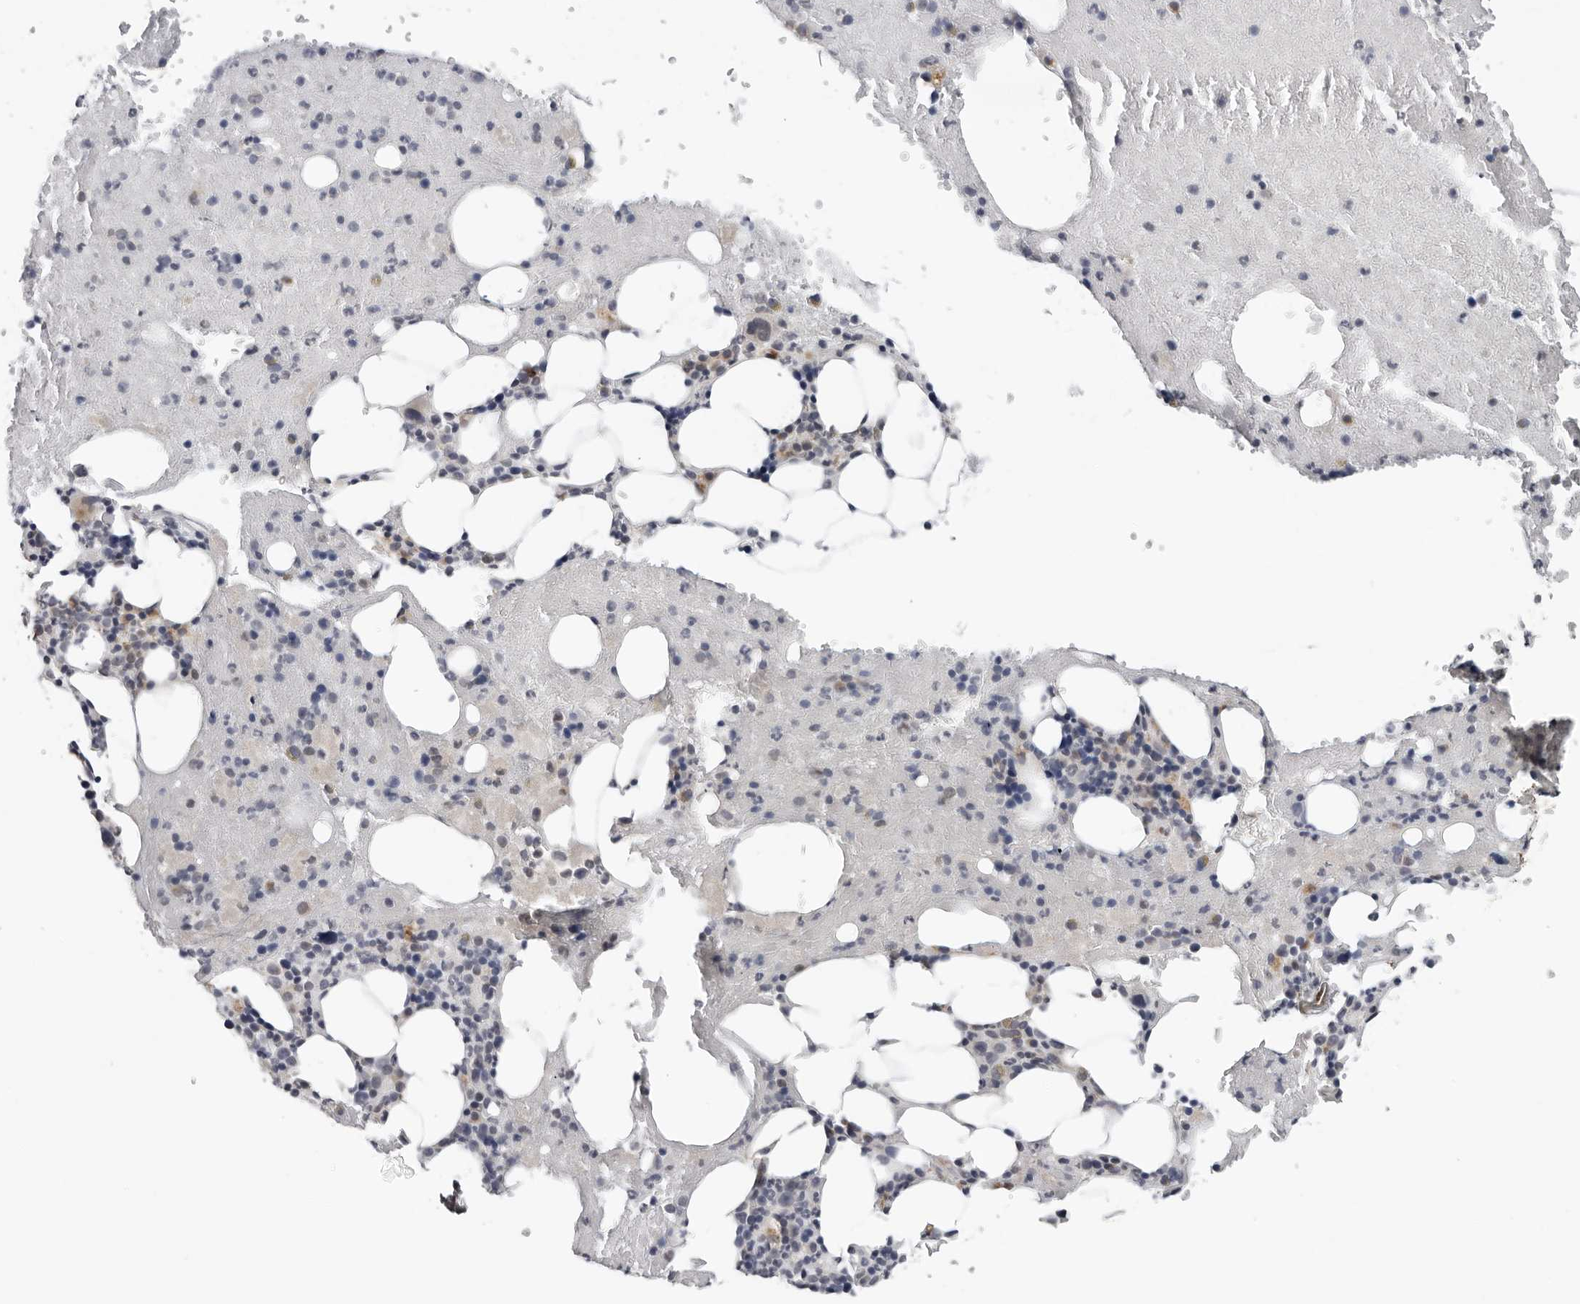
{"staining": {"intensity": "weak", "quantity": "<25%", "location": "cytoplasmic/membranous"}, "tissue": "bone marrow", "cell_type": "Hematopoietic cells", "image_type": "normal", "snomed": [{"axis": "morphology", "description": "Normal tissue, NOS"}, {"axis": "topography", "description": "Bone marrow"}], "caption": "Photomicrograph shows no protein staining in hematopoietic cells of unremarkable bone marrow. Nuclei are stained in blue.", "gene": "CPT2", "patient": {"sex": "female", "age": 54}}